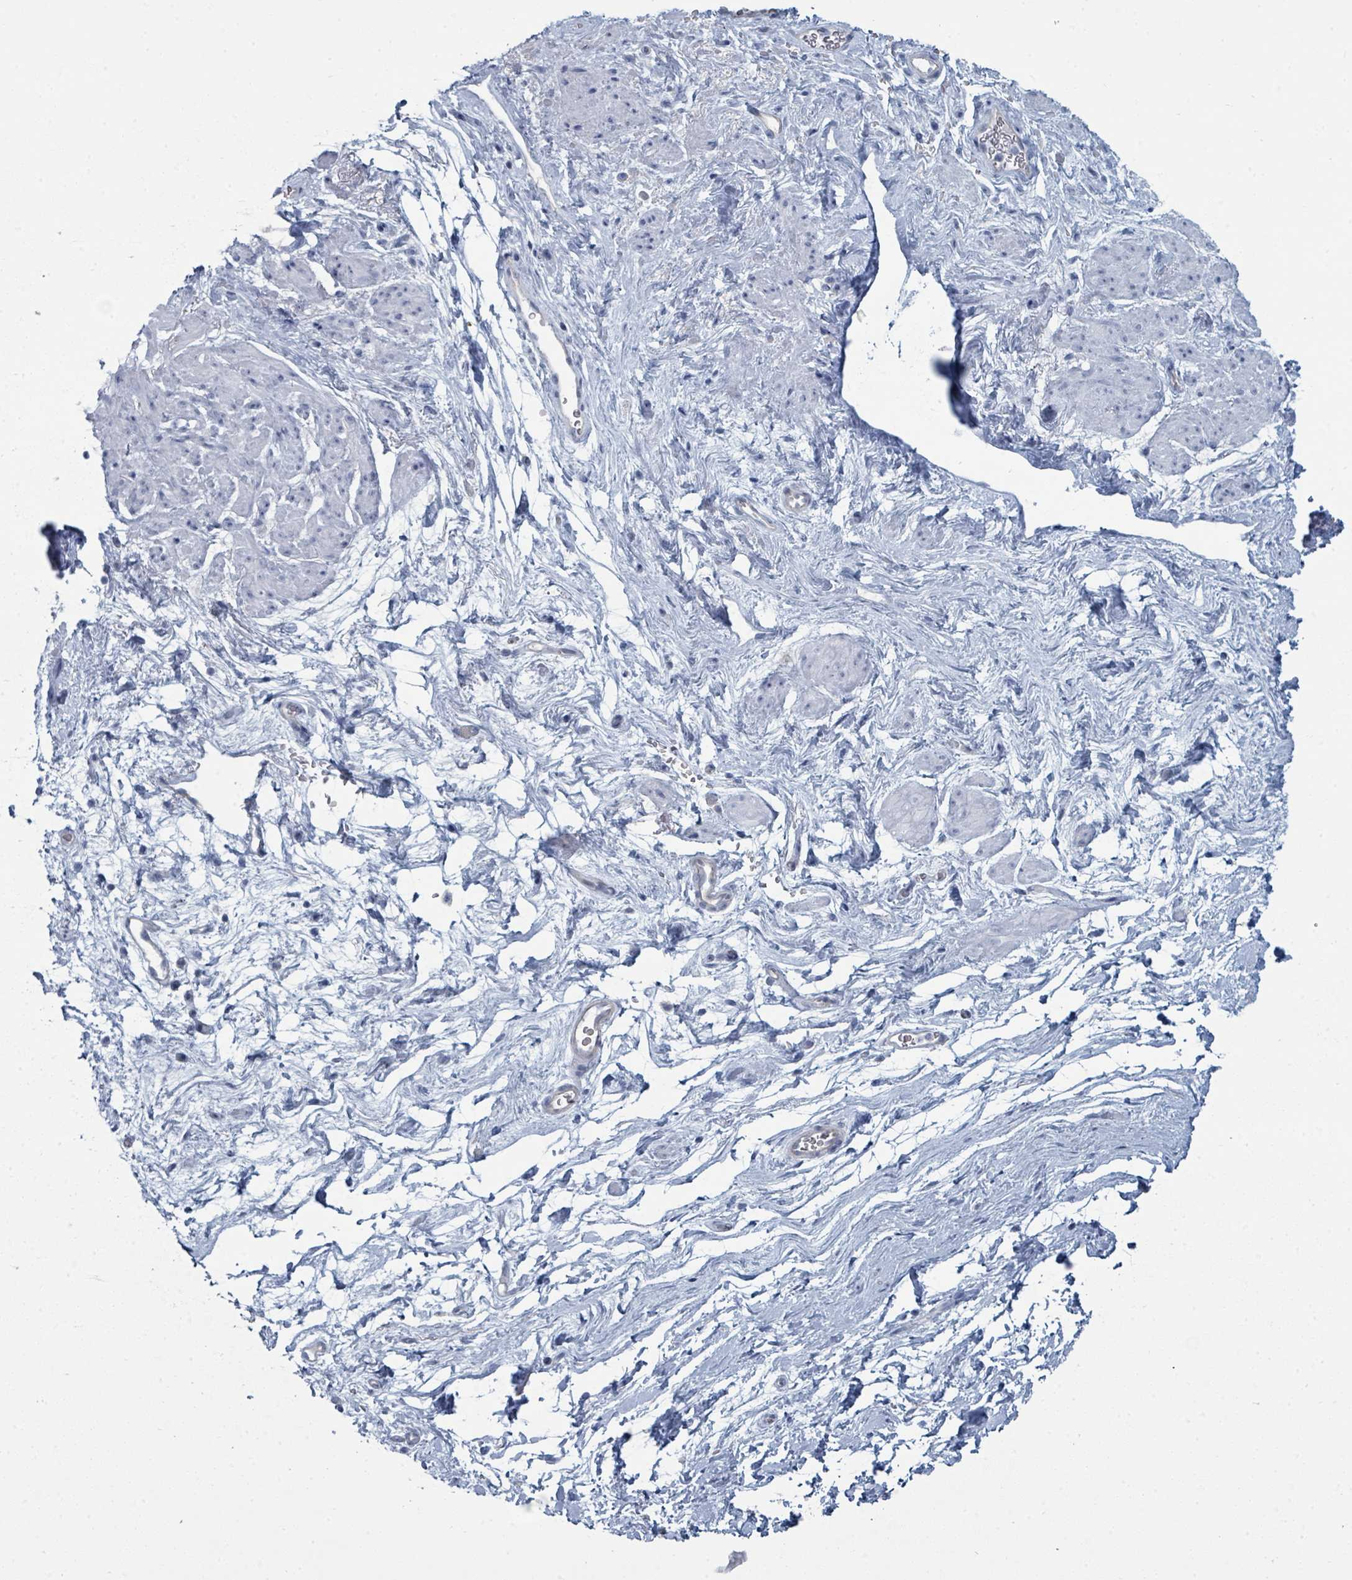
{"staining": {"intensity": "negative", "quantity": "none", "location": "none"}, "tissue": "smooth muscle", "cell_type": "Smooth muscle cells", "image_type": "normal", "snomed": [{"axis": "morphology", "description": "Normal tissue, NOS"}, {"axis": "topography", "description": "Smooth muscle"}, {"axis": "topography", "description": "Peripheral nerve tissue"}], "caption": "Immunohistochemistry micrograph of normal smooth muscle stained for a protein (brown), which displays no positivity in smooth muscle cells. The staining was performed using DAB (3,3'-diaminobenzidine) to visualize the protein expression in brown, while the nuclei were stained in blue with hematoxylin (Magnification: 20x).", "gene": "SLC25A45", "patient": {"sex": "male", "age": 69}}